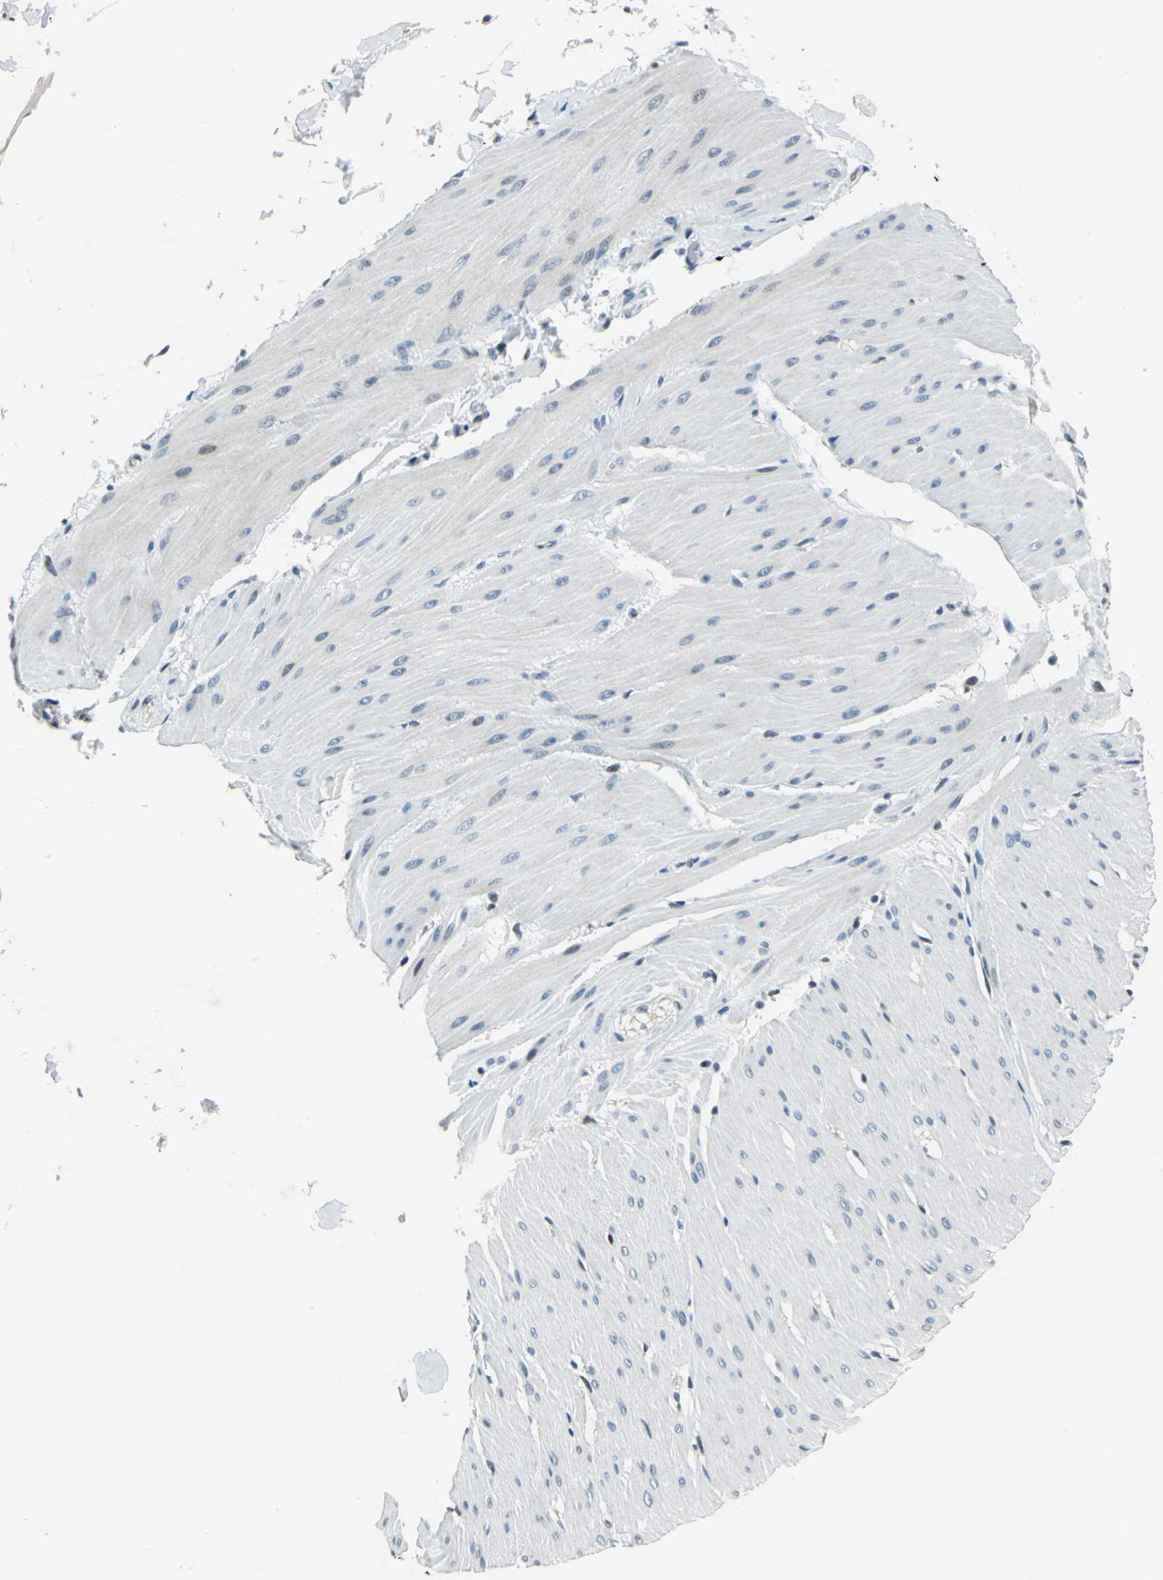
{"staining": {"intensity": "negative", "quantity": "none", "location": "none"}, "tissue": "smooth muscle", "cell_type": "Smooth muscle cells", "image_type": "normal", "snomed": [{"axis": "morphology", "description": "Normal tissue, NOS"}, {"axis": "topography", "description": "Smooth muscle"}, {"axis": "topography", "description": "Colon"}], "caption": "Smooth muscle cells show no significant protein staining in unremarkable smooth muscle.", "gene": "HCFC2", "patient": {"sex": "male", "age": 67}}